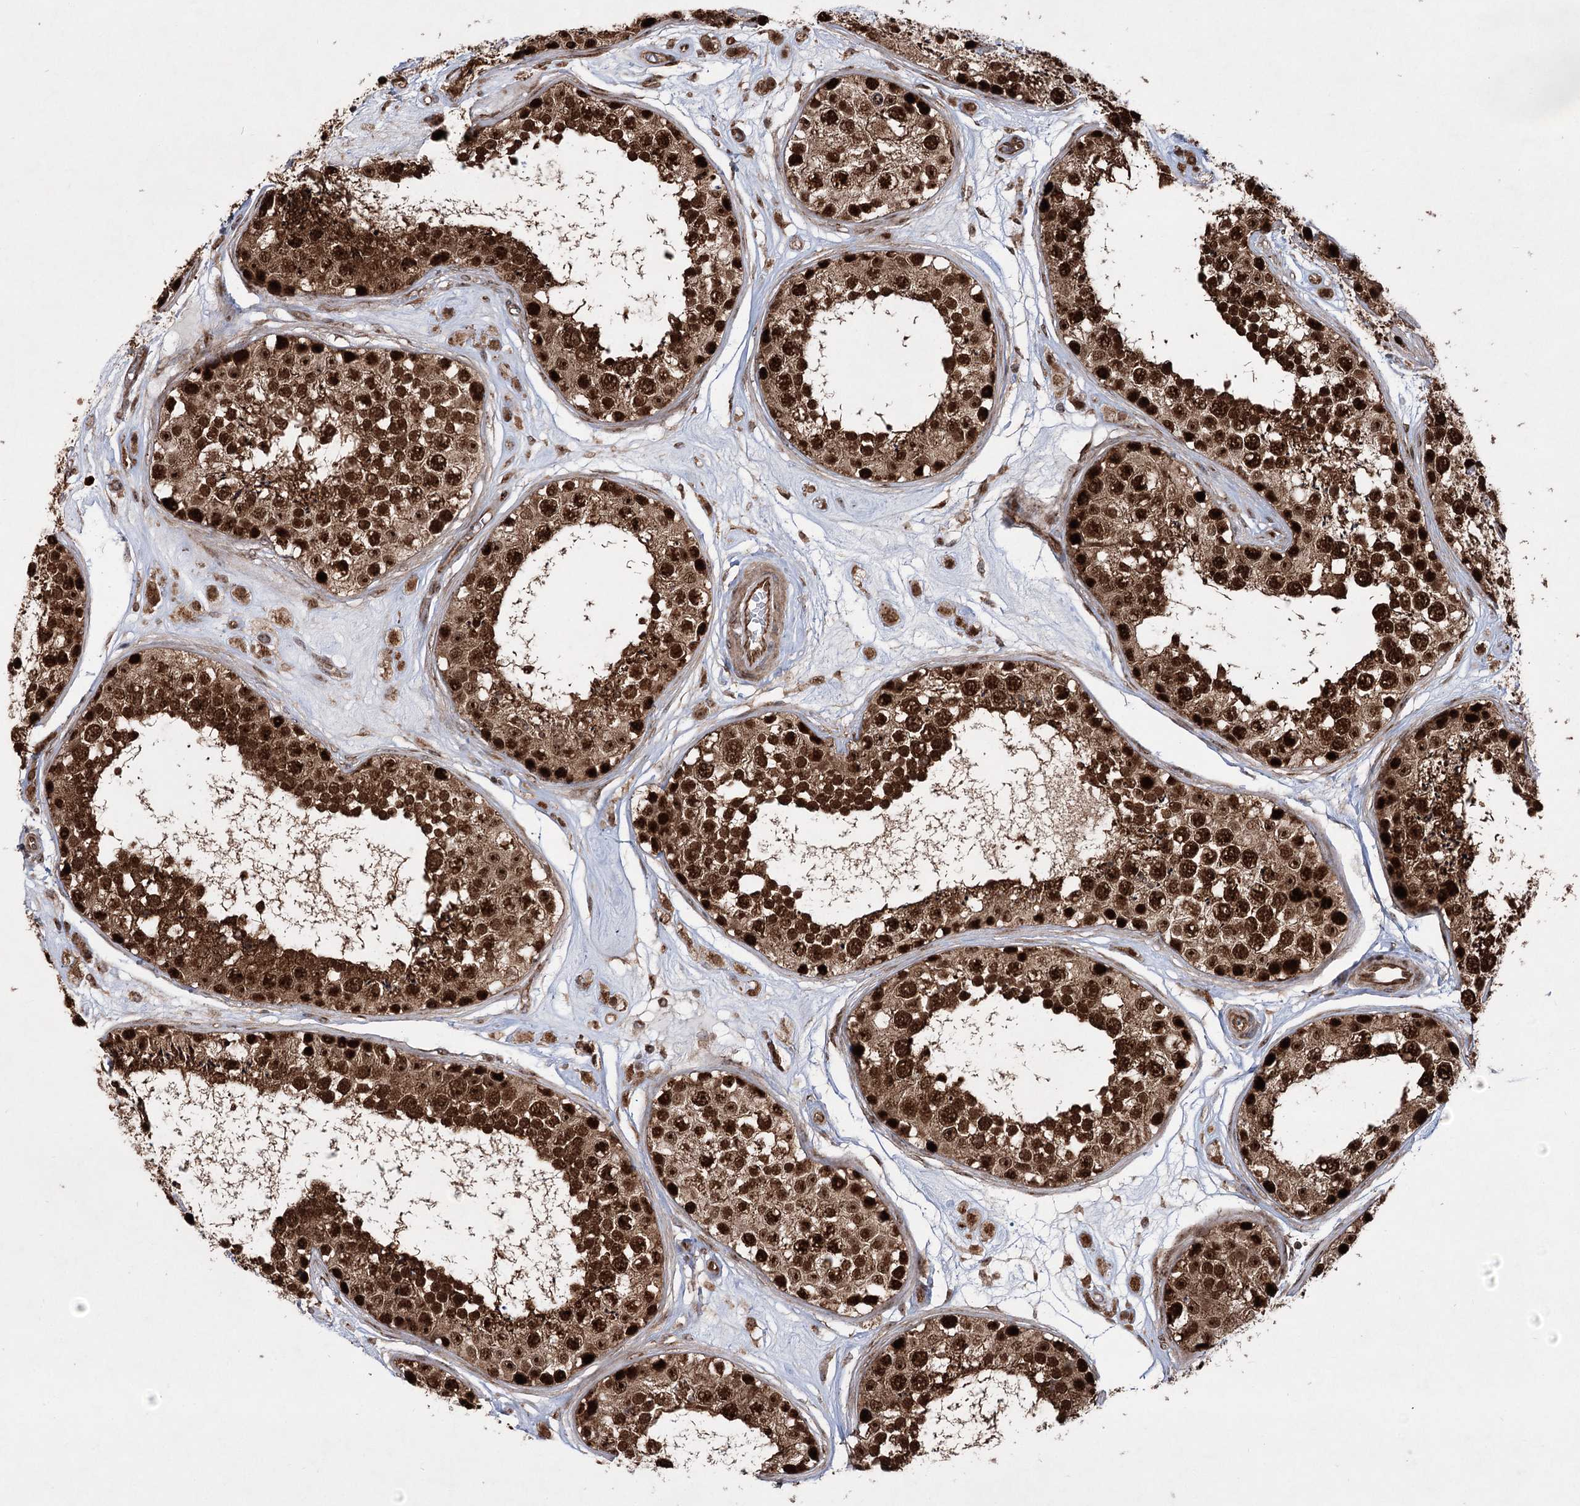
{"staining": {"intensity": "strong", "quantity": ">75%", "location": "cytoplasmic/membranous,nuclear"}, "tissue": "testis", "cell_type": "Cells in seminiferous ducts", "image_type": "normal", "snomed": [{"axis": "morphology", "description": "Normal tissue, NOS"}, {"axis": "topography", "description": "Testis"}], "caption": "This histopathology image shows IHC staining of benign testis, with high strong cytoplasmic/membranous,nuclear expression in about >75% of cells in seminiferous ducts.", "gene": "SERINC5", "patient": {"sex": "male", "age": 25}}